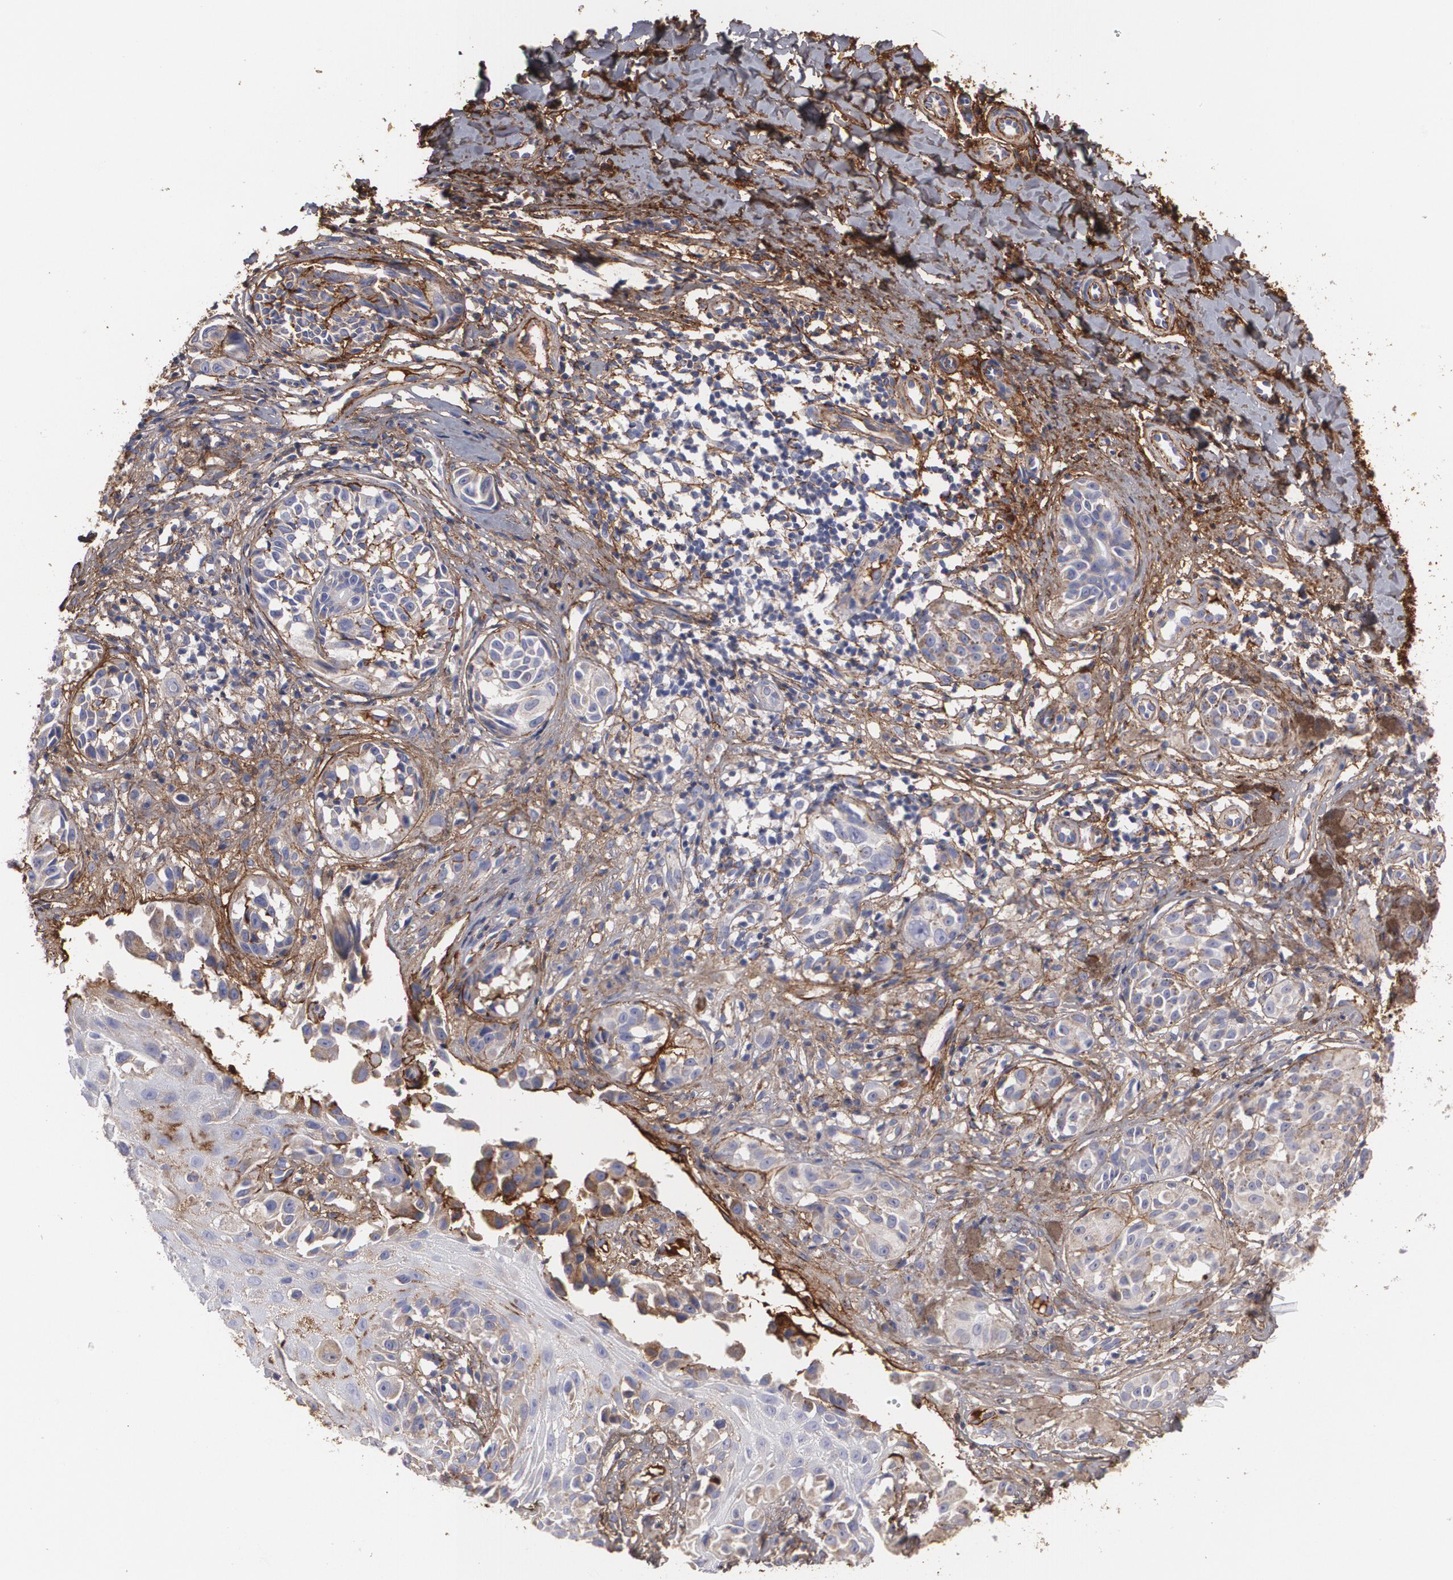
{"staining": {"intensity": "weak", "quantity": "25%-75%", "location": "cytoplasmic/membranous"}, "tissue": "melanoma", "cell_type": "Tumor cells", "image_type": "cancer", "snomed": [{"axis": "morphology", "description": "Malignant melanoma, NOS"}, {"axis": "topography", "description": "Skin"}], "caption": "Immunohistochemistry (IHC) histopathology image of human melanoma stained for a protein (brown), which shows low levels of weak cytoplasmic/membranous staining in about 25%-75% of tumor cells.", "gene": "FBLN1", "patient": {"sex": "male", "age": 67}}